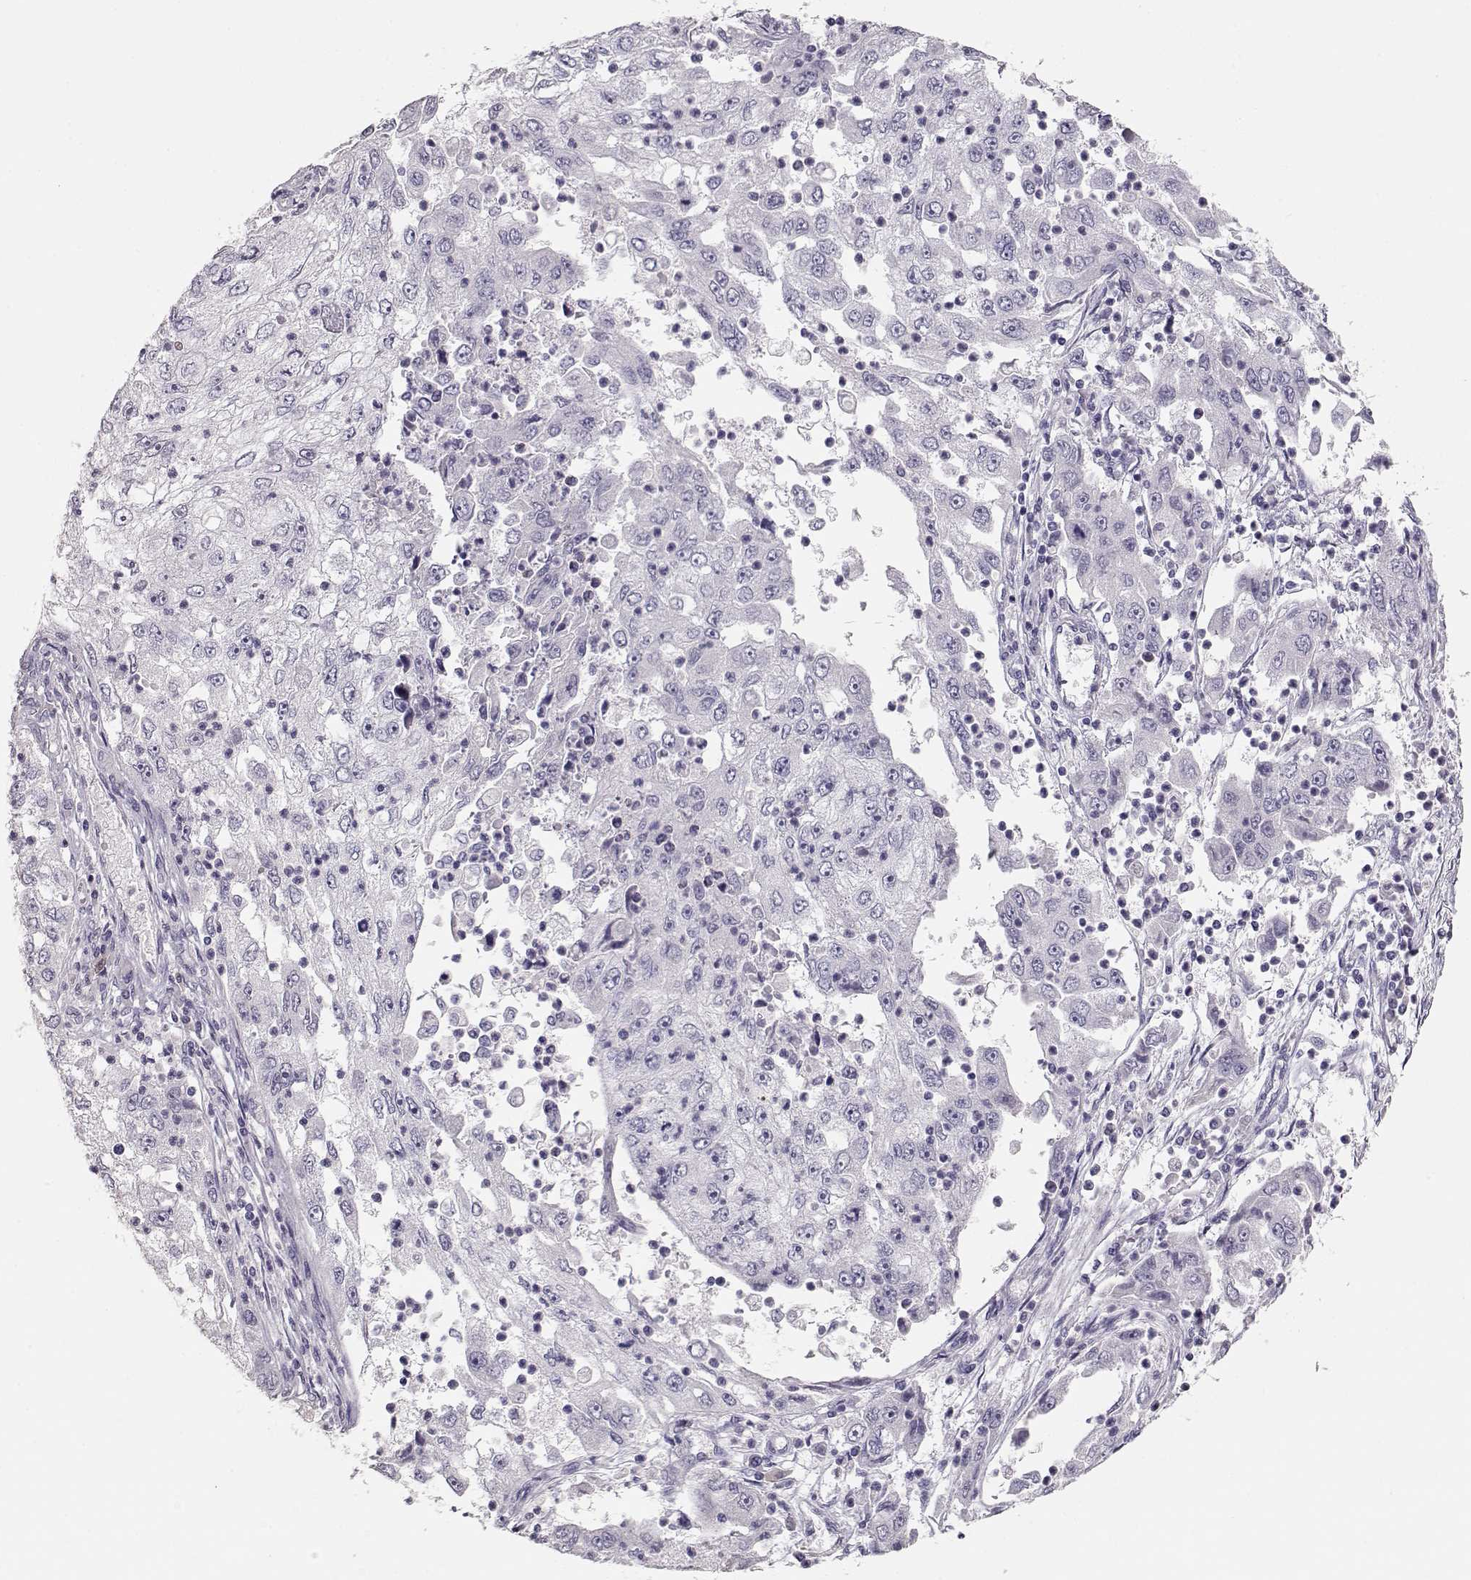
{"staining": {"intensity": "negative", "quantity": "none", "location": "none"}, "tissue": "cervical cancer", "cell_type": "Tumor cells", "image_type": "cancer", "snomed": [{"axis": "morphology", "description": "Squamous cell carcinoma, NOS"}, {"axis": "topography", "description": "Cervix"}], "caption": "Histopathology image shows no significant protein positivity in tumor cells of cervical cancer. (Brightfield microscopy of DAB (3,3'-diaminobenzidine) immunohistochemistry (IHC) at high magnification).", "gene": "MAGEC1", "patient": {"sex": "female", "age": 36}}